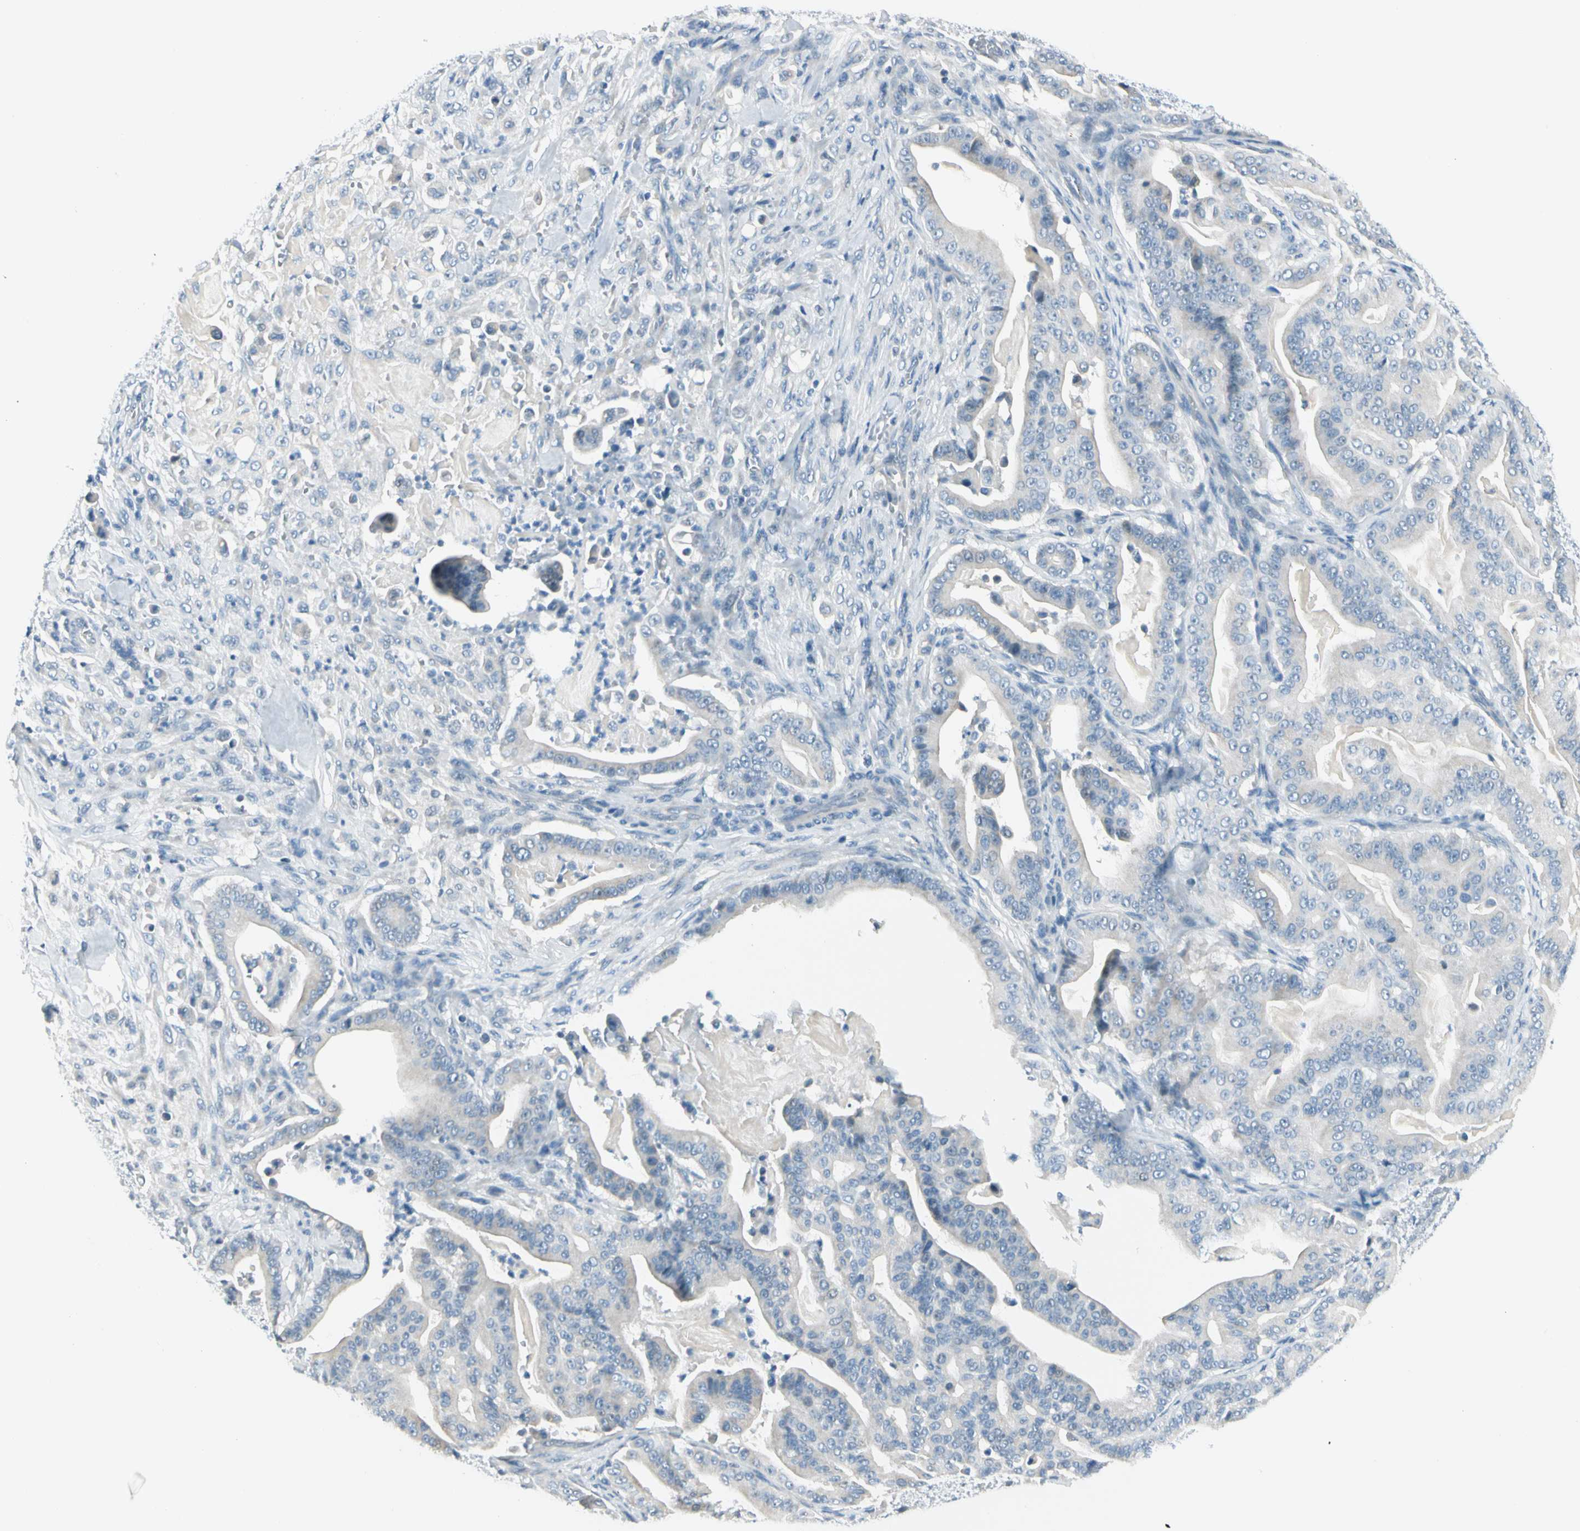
{"staining": {"intensity": "negative", "quantity": "none", "location": "none"}, "tissue": "pancreatic cancer", "cell_type": "Tumor cells", "image_type": "cancer", "snomed": [{"axis": "morphology", "description": "Adenocarcinoma, NOS"}, {"axis": "topography", "description": "Pancreas"}], "caption": "Immunohistochemical staining of human pancreatic adenocarcinoma demonstrates no significant expression in tumor cells.", "gene": "ZSCAN1", "patient": {"sex": "male", "age": 63}}